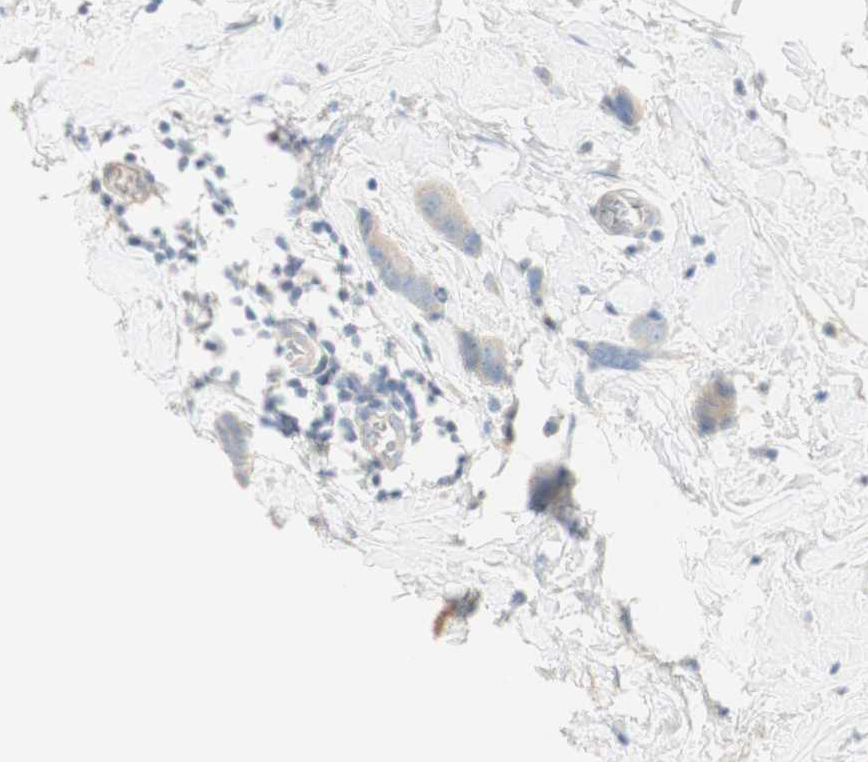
{"staining": {"intensity": "weak", "quantity": ">75%", "location": "cytoplasmic/membranous"}, "tissue": "breast cancer", "cell_type": "Tumor cells", "image_type": "cancer", "snomed": [{"axis": "morphology", "description": "Normal tissue, NOS"}, {"axis": "morphology", "description": "Duct carcinoma"}, {"axis": "topography", "description": "Breast"}], "caption": "DAB immunohistochemical staining of human breast cancer exhibits weak cytoplasmic/membranous protein expression in approximately >75% of tumor cells. Using DAB (brown) and hematoxylin (blue) stains, captured at high magnification using brightfield microscopy.", "gene": "MANEA", "patient": {"sex": "female", "age": 50}}